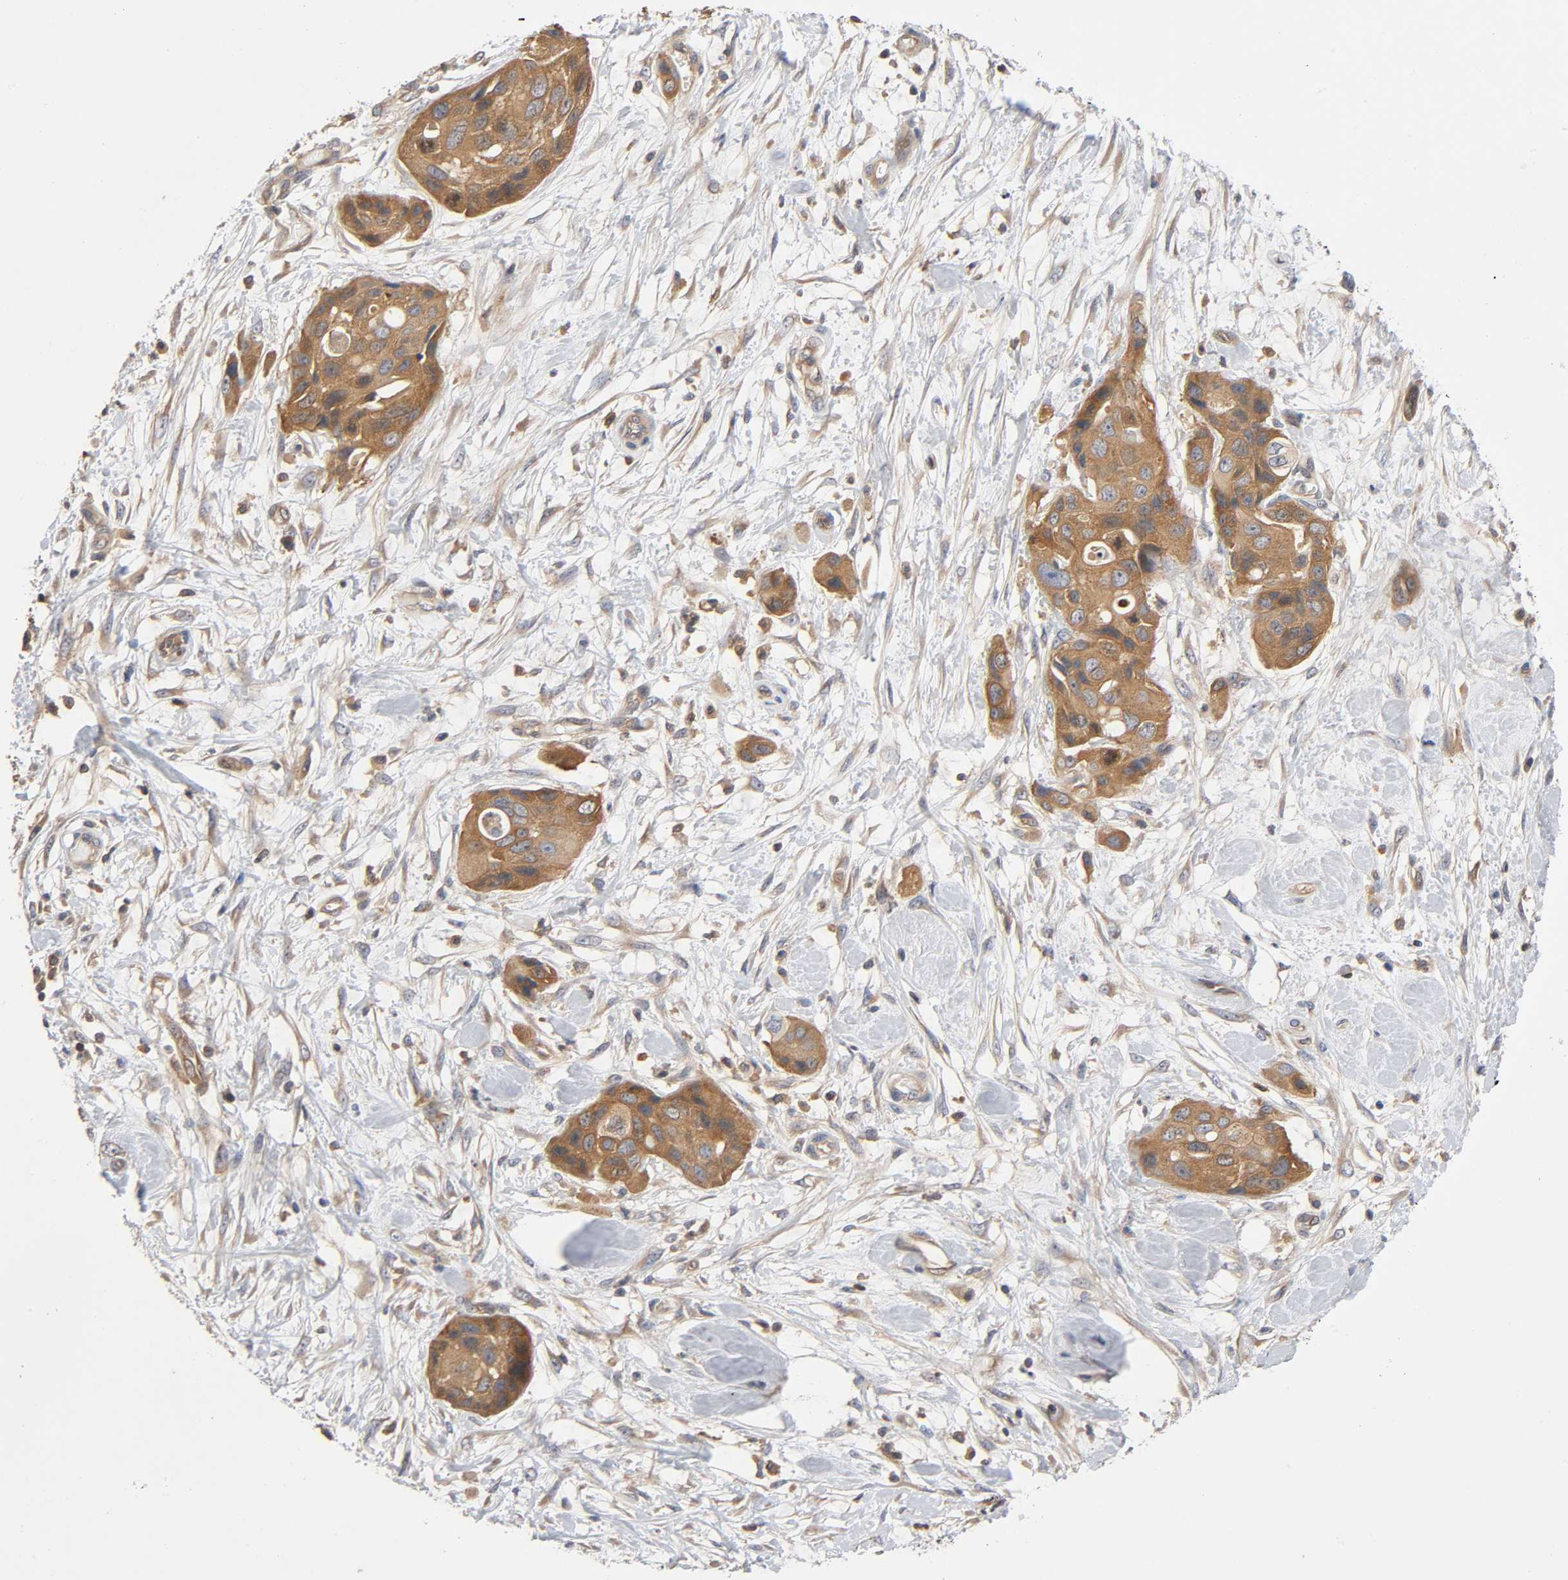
{"staining": {"intensity": "strong", "quantity": ">75%", "location": "cytoplasmic/membranous"}, "tissue": "pancreatic cancer", "cell_type": "Tumor cells", "image_type": "cancer", "snomed": [{"axis": "morphology", "description": "Adenocarcinoma, NOS"}, {"axis": "topography", "description": "Pancreas"}], "caption": "Pancreatic cancer (adenocarcinoma) tissue demonstrates strong cytoplasmic/membranous expression in about >75% of tumor cells, visualized by immunohistochemistry.", "gene": "PRKAB1", "patient": {"sex": "female", "age": 60}}